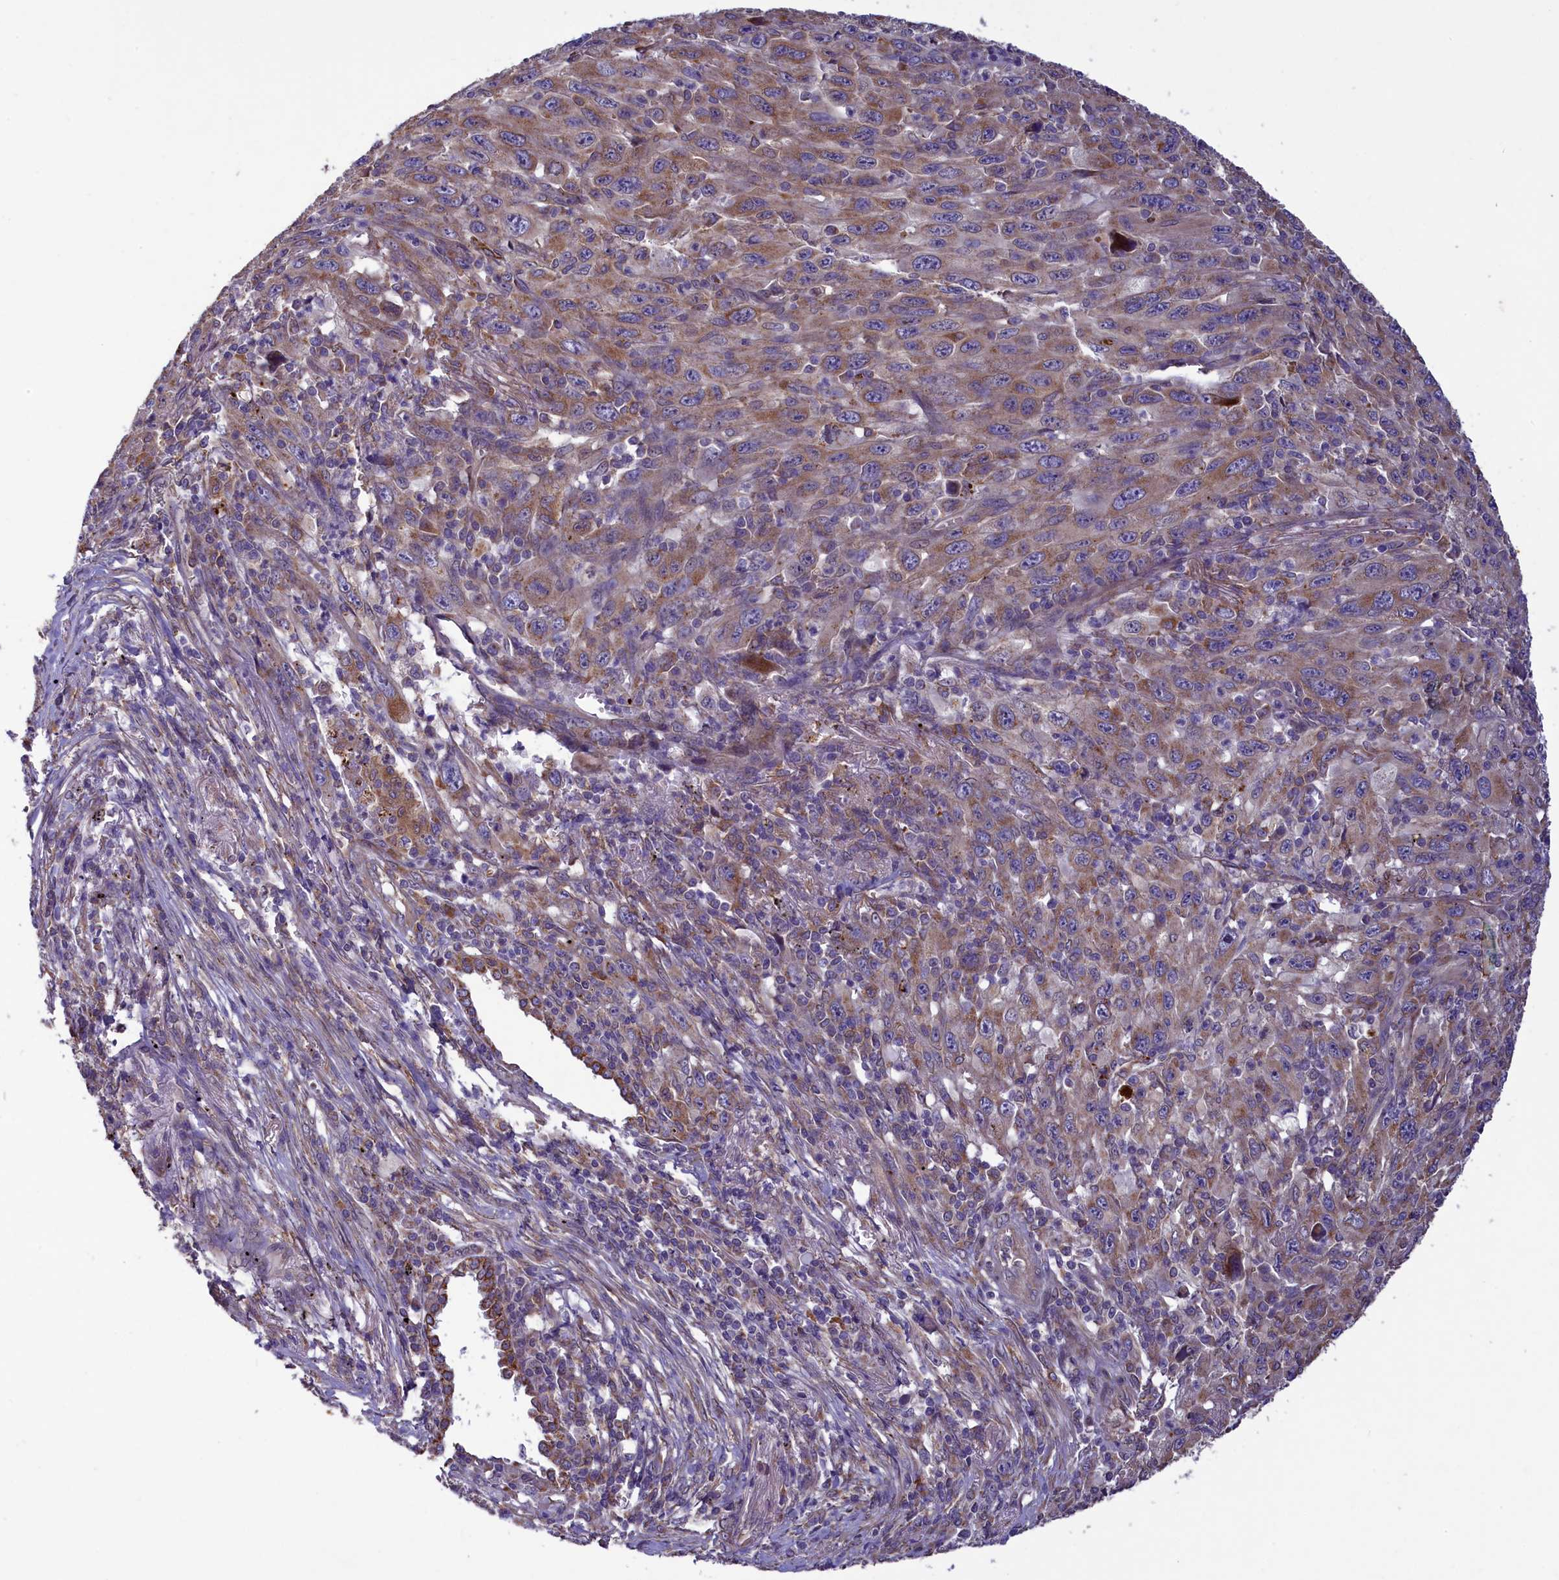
{"staining": {"intensity": "moderate", "quantity": ">75%", "location": "cytoplasmic/membranous"}, "tissue": "melanoma", "cell_type": "Tumor cells", "image_type": "cancer", "snomed": [{"axis": "morphology", "description": "Malignant melanoma, Metastatic site"}, {"axis": "topography", "description": "Skin"}], "caption": "Human melanoma stained for a protein (brown) reveals moderate cytoplasmic/membranous positive staining in approximately >75% of tumor cells.", "gene": "ACAD8", "patient": {"sex": "female", "age": 56}}